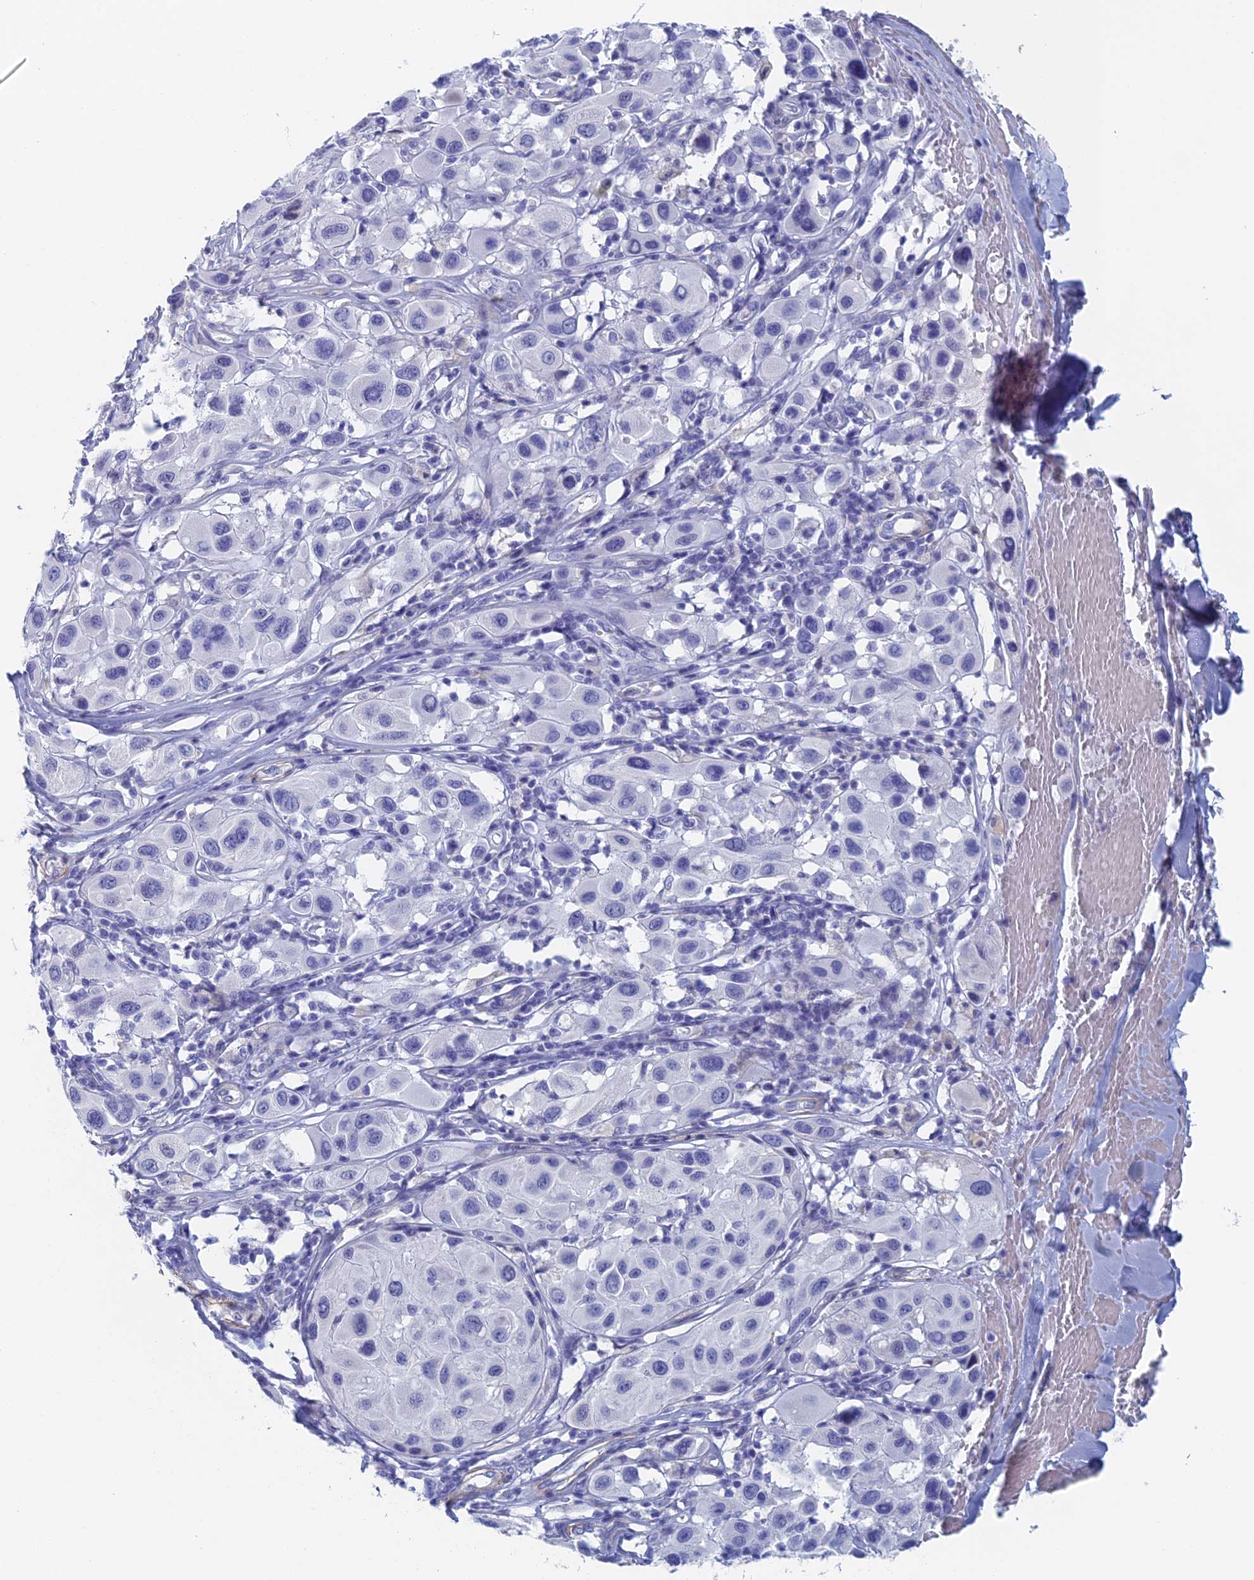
{"staining": {"intensity": "negative", "quantity": "none", "location": "none"}, "tissue": "melanoma", "cell_type": "Tumor cells", "image_type": "cancer", "snomed": [{"axis": "morphology", "description": "Malignant melanoma, Metastatic site"}, {"axis": "topography", "description": "Skin"}], "caption": "An image of melanoma stained for a protein reveals no brown staining in tumor cells.", "gene": "KCNK18", "patient": {"sex": "male", "age": 41}}